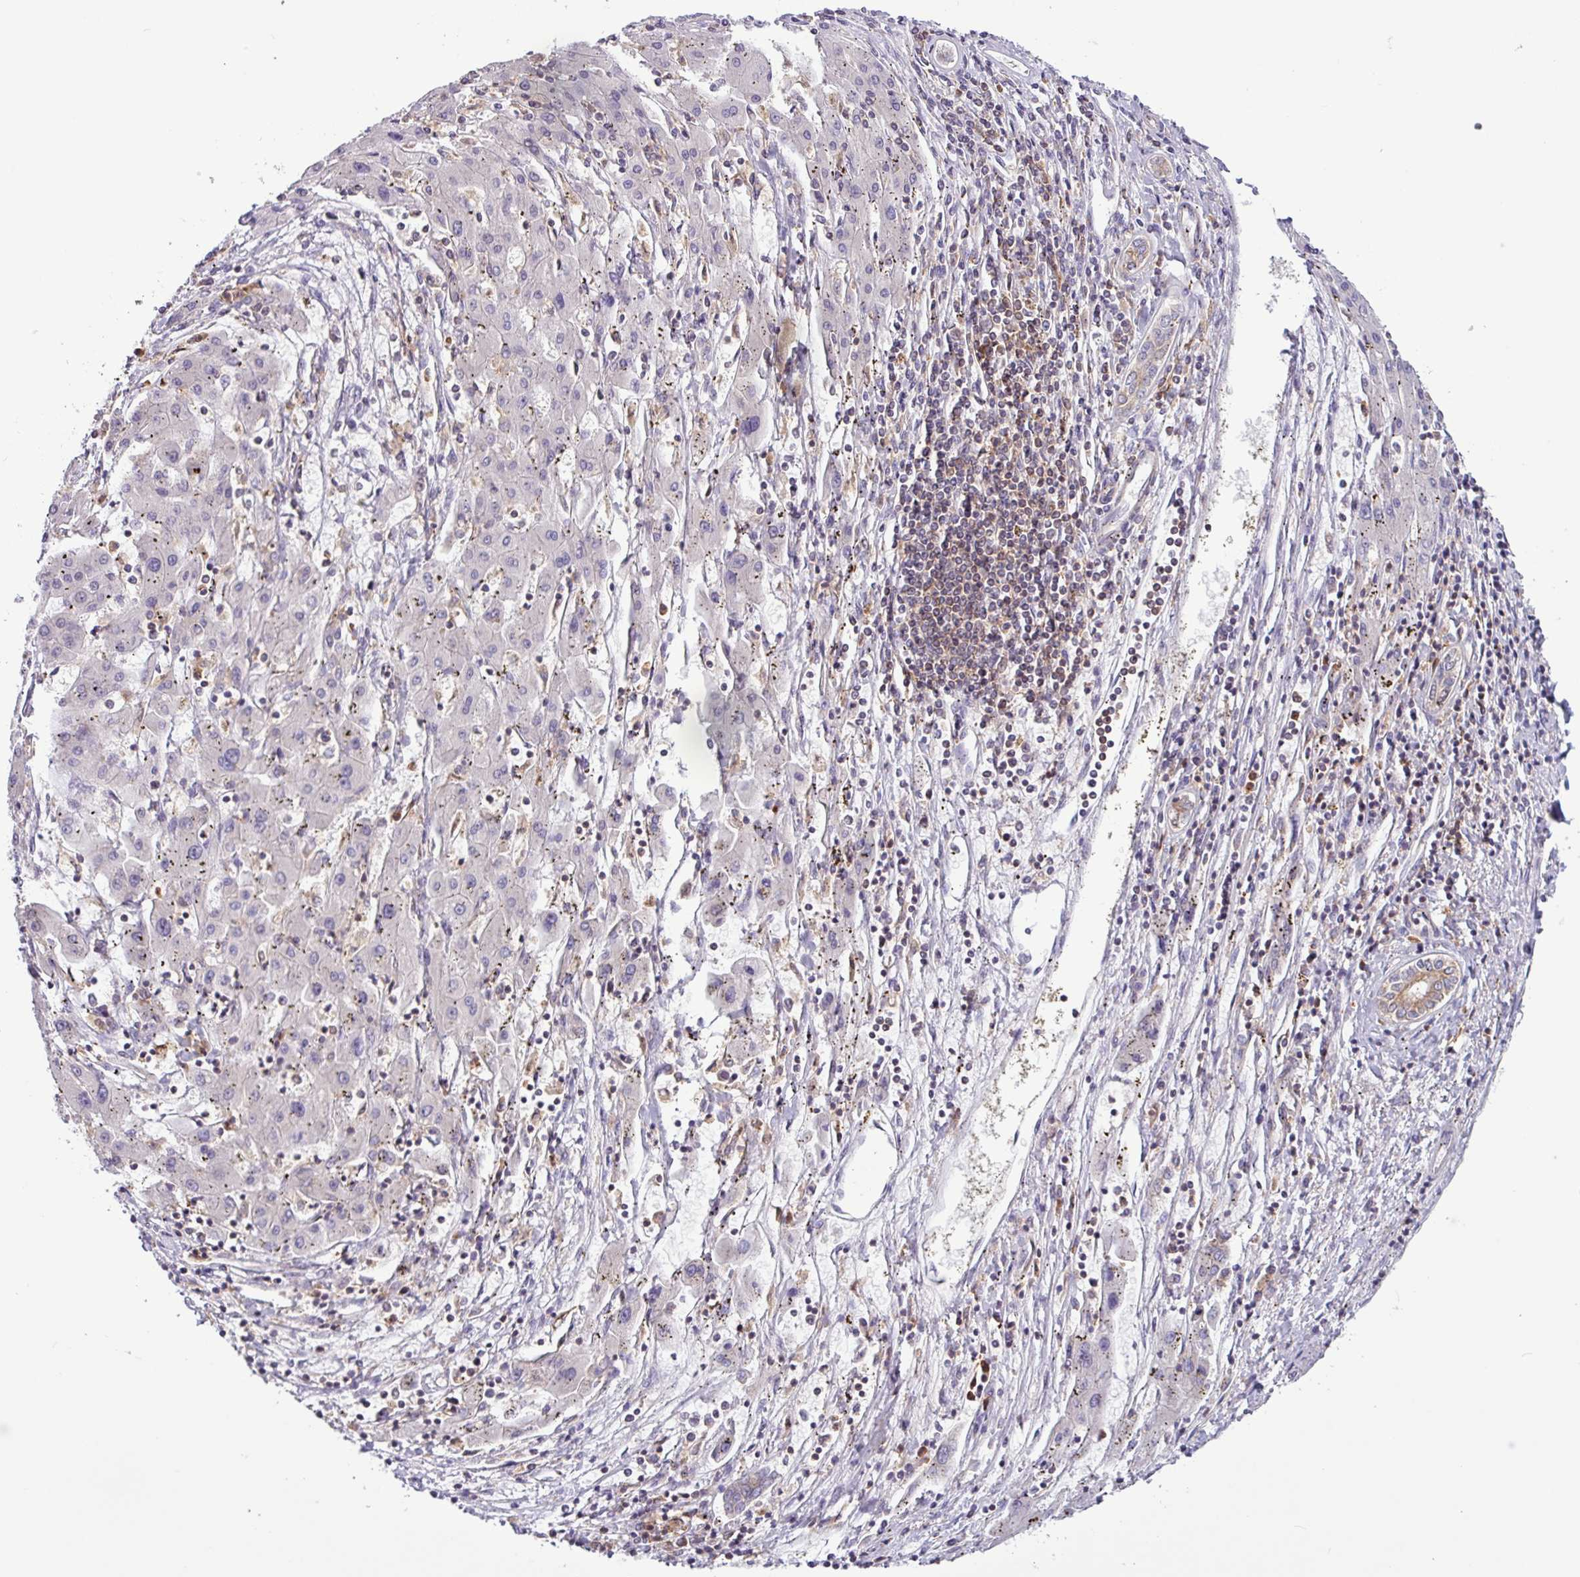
{"staining": {"intensity": "negative", "quantity": "none", "location": "none"}, "tissue": "liver cancer", "cell_type": "Tumor cells", "image_type": "cancer", "snomed": [{"axis": "morphology", "description": "Carcinoma, Hepatocellular, NOS"}, {"axis": "topography", "description": "Liver"}], "caption": "The histopathology image reveals no significant positivity in tumor cells of liver cancer (hepatocellular carcinoma).", "gene": "ACTR3", "patient": {"sex": "male", "age": 72}}